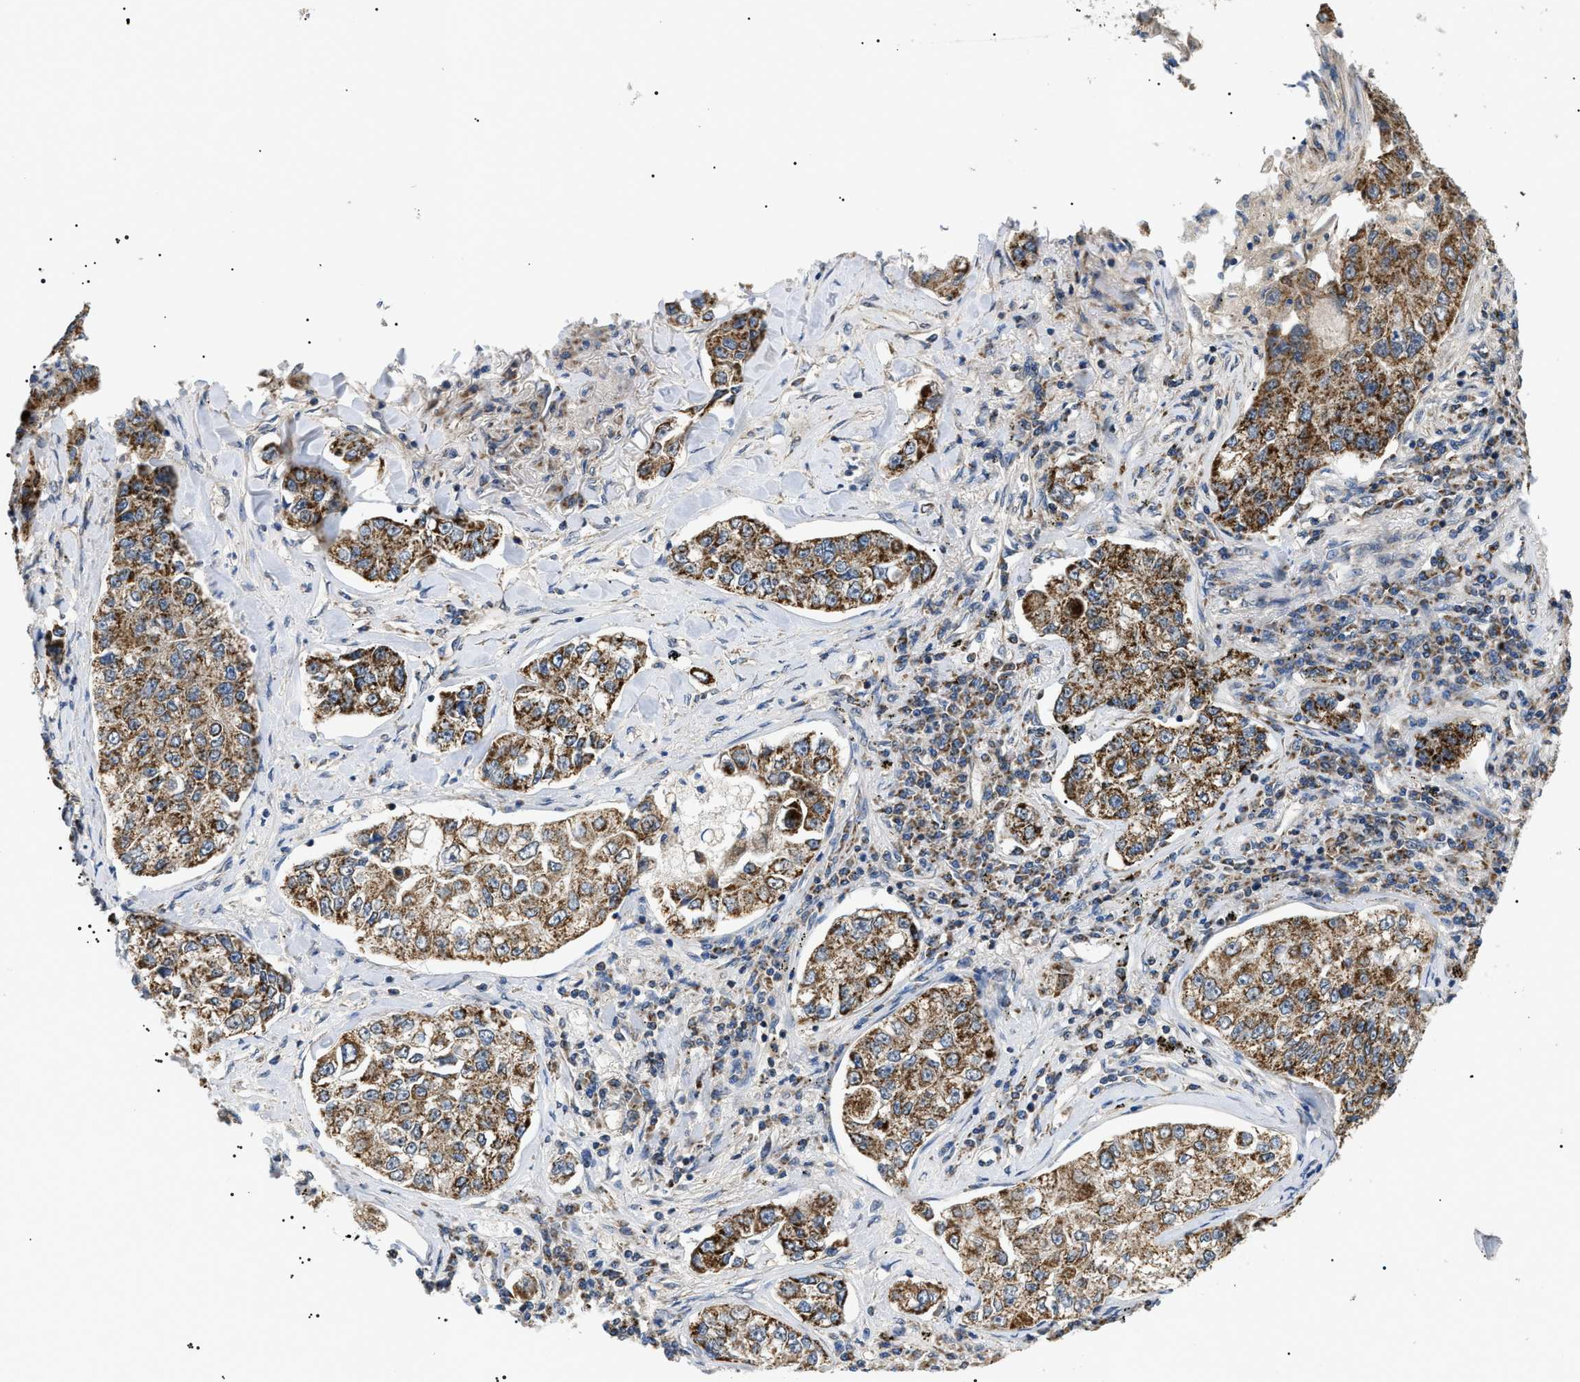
{"staining": {"intensity": "moderate", "quantity": ">75%", "location": "cytoplasmic/membranous"}, "tissue": "lung cancer", "cell_type": "Tumor cells", "image_type": "cancer", "snomed": [{"axis": "morphology", "description": "Adenocarcinoma, NOS"}, {"axis": "topography", "description": "Lung"}], "caption": "Human adenocarcinoma (lung) stained for a protein (brown) displays moderate cytoplasmic/membranous positive expression in approximately >75% of tumor cells.", "gene": "TOMM6", "patient": {"sex": "male", "age": 49}}